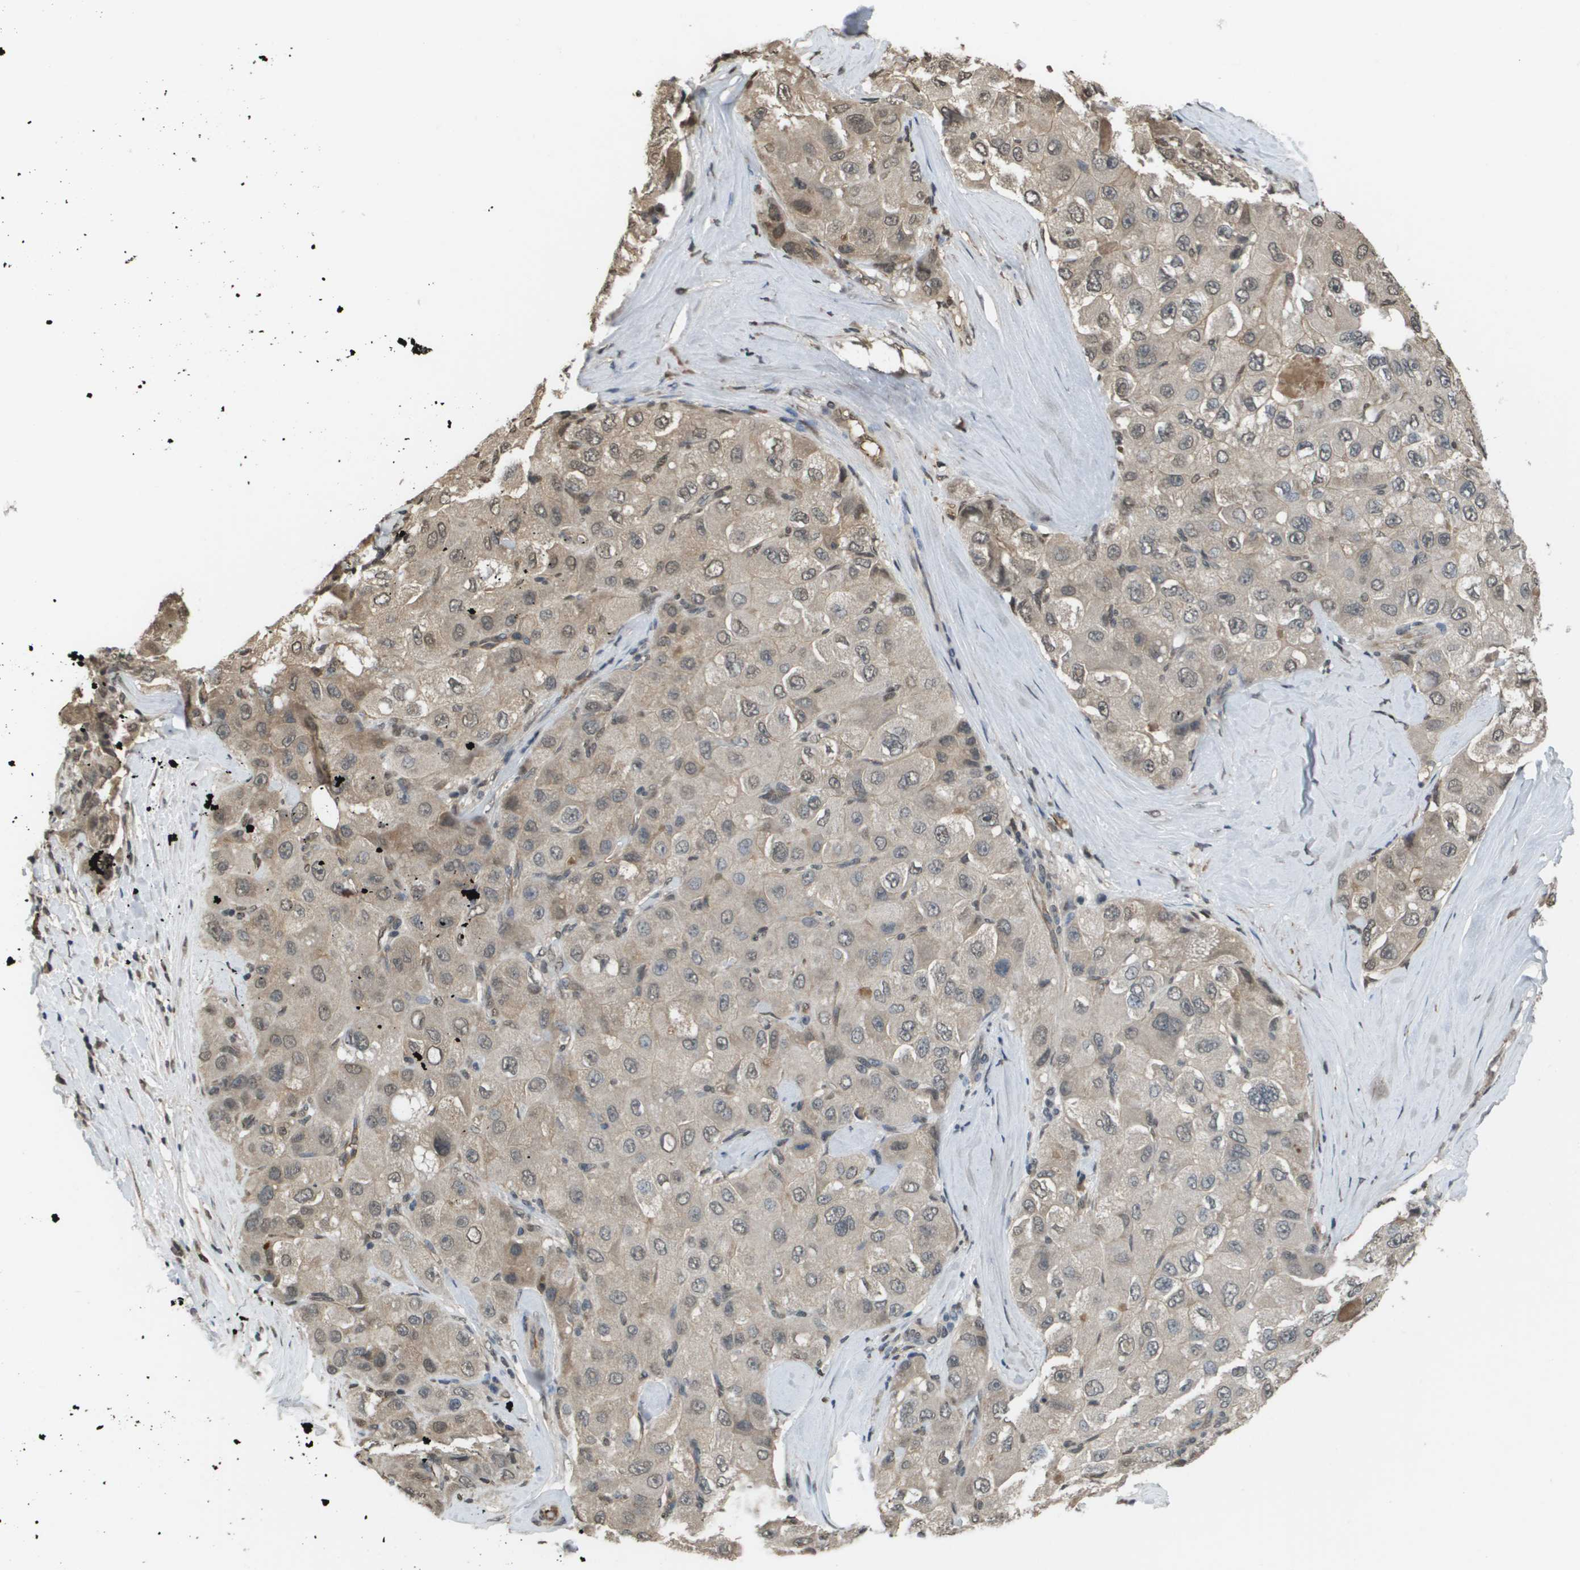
{"staining": {"intensity": "weak", "quantity": "25%-75%", "location": "cytoplasmic/membranous,nuclear"}, "tissue": "liver cancer", "cell_type": "Tumor cells", "image_type": "cancer", "snomed": [{"axis": "morphology", "description": "Carcinoma, Hepatocellular, NOS"}, {"axis": "topography", "description": "Liver"}], "caption": "Immunohistochemical staining of human liver hepatocellular carcinoma shows weak cytoplasmic/membranous and nuclear protein positivity in approximately 25%-75% of tumor cells. Immunohistochemistry stains the protein in brown and the nuclei are stained blue.", "gene": "NDRG2", "patient": {"sex": "male", "age": 80}}